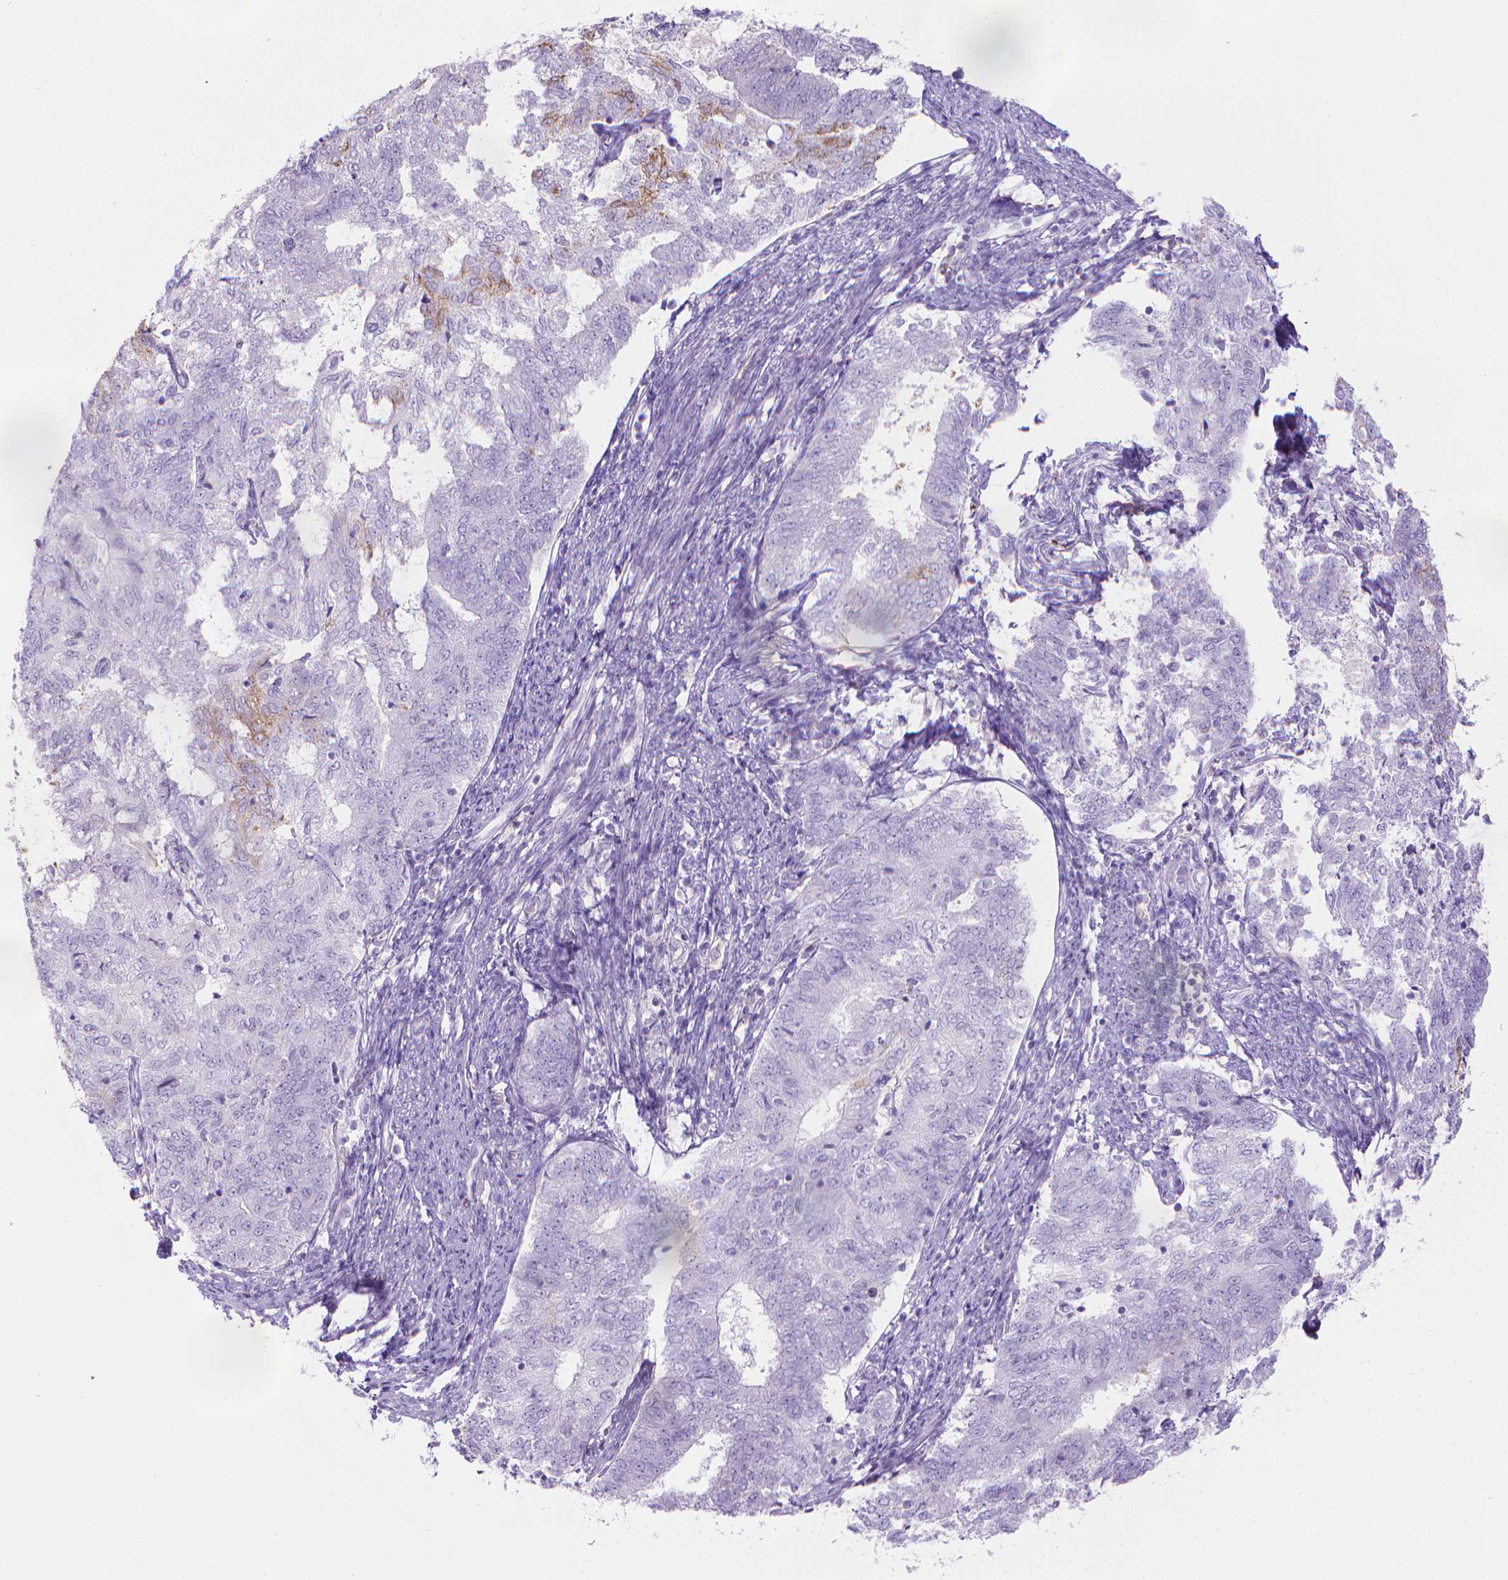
{"staining": {"intensity": "negative", "quantity": "none", "location": "none"}, "tissue": "endometrial cancer", "cell_type": "Tumor cells", "image_type": "cancer", "snomed": [{"axis": "morphology", "description": "Adenocarcinoma, NOS"}, {"axis": "topography", "description": "Endometrium"}], "caption": "Immunohistochemical staining of human endometrial adenocarcinoma shows no significant positivity in tumor cells.", "gene": "SPAG6", "patient": {"sex": "female", "age": 65}}